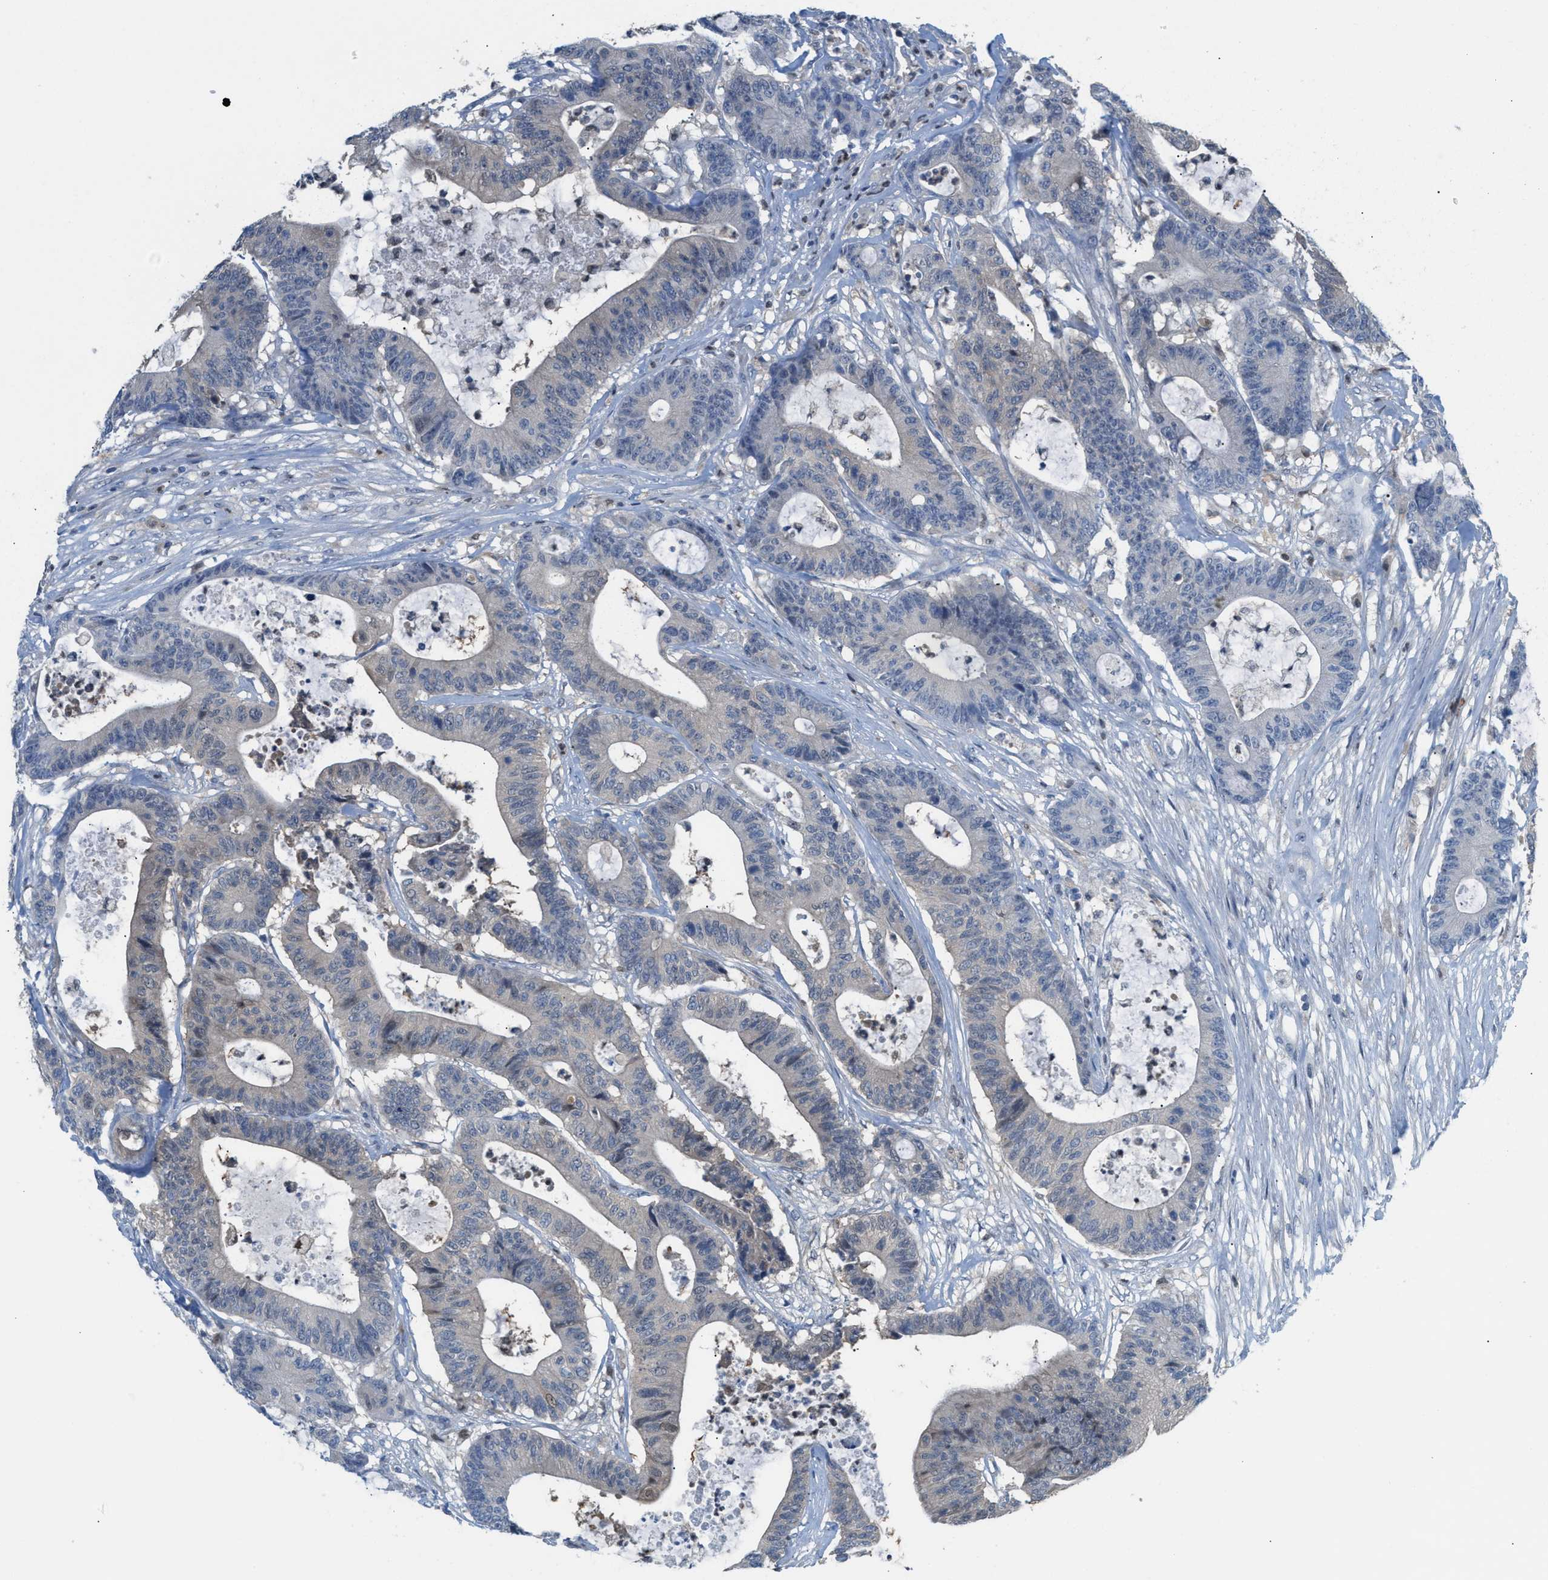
{"staining": {"intensity": "negative", "quantity": "none", "location": "none"}, "tissue": "colorectal cancer", "cell_type": "Tumor cells", "image_type": "cancer", "snomed": [{"axis": "morphology", "description": "Adenocarcinoma, NOS"}, {"axis": "topography", "description": "Colon"}], "caption": "Histopathology image shows no significant protein expression in tumor cells of colorectal adenocarcinoma.", "gene": "PPM1D", "patient": {"sex": "female", "age": 84}}